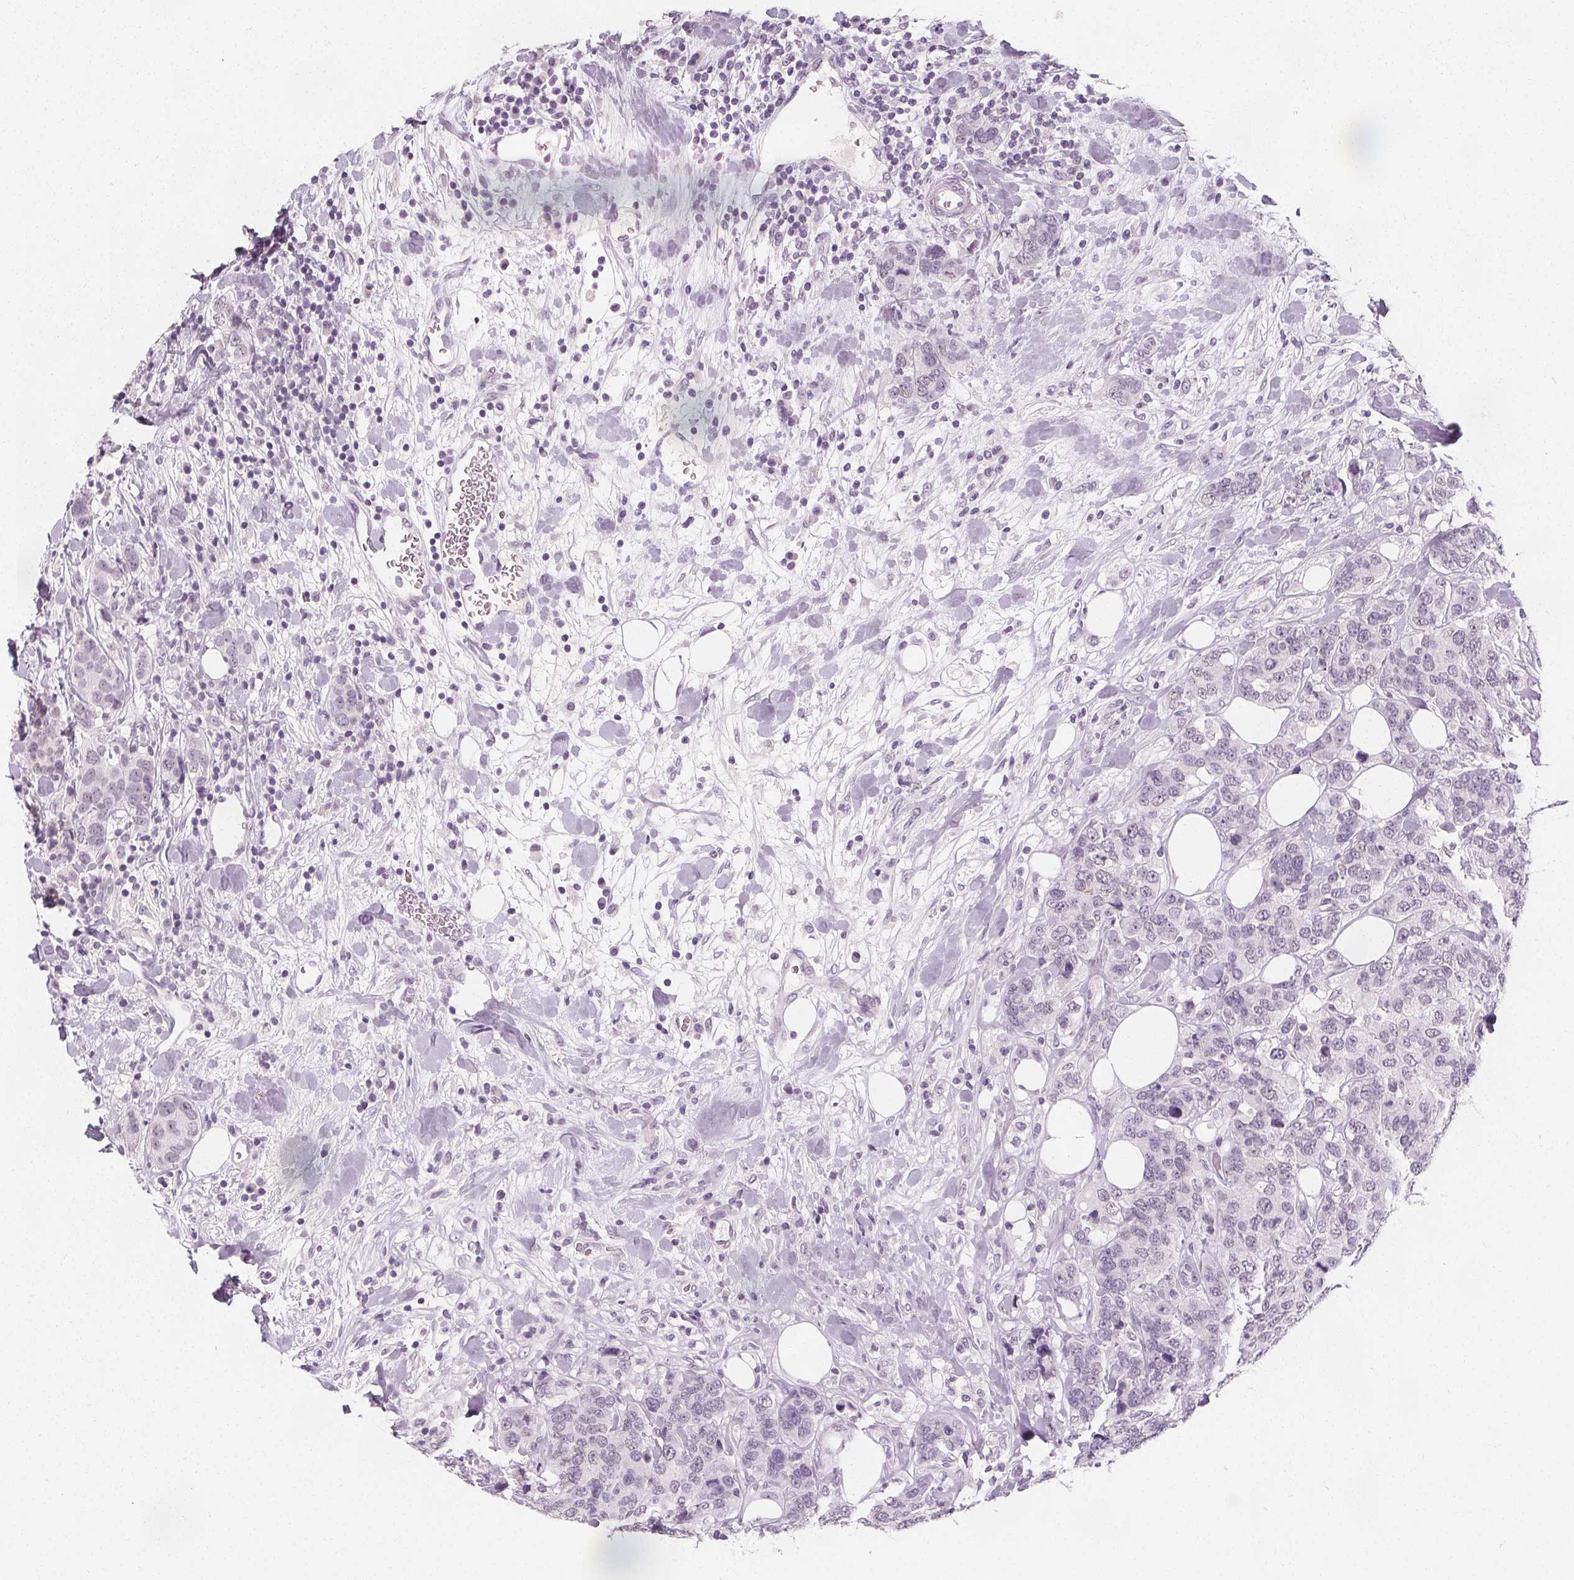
{"staining": {"intensity": "negative", "quantity": "none", "location": "none"}, "tissue": "breast cancer", "cell_type": "Tumor cells", "image_type": "cancer", "snomed": [{"axis": "morphology", "description": "Lobular carcinoma"}, {"axis": "topography", "description": "Breast"}], "caption": "High power microscopy photomicrograph of an immunohistochemistry image of breast cancer, revealing no significant positivity in tumor cells.", "gene": "DBX2", "patient": {"sex": "female", "age": 59}}